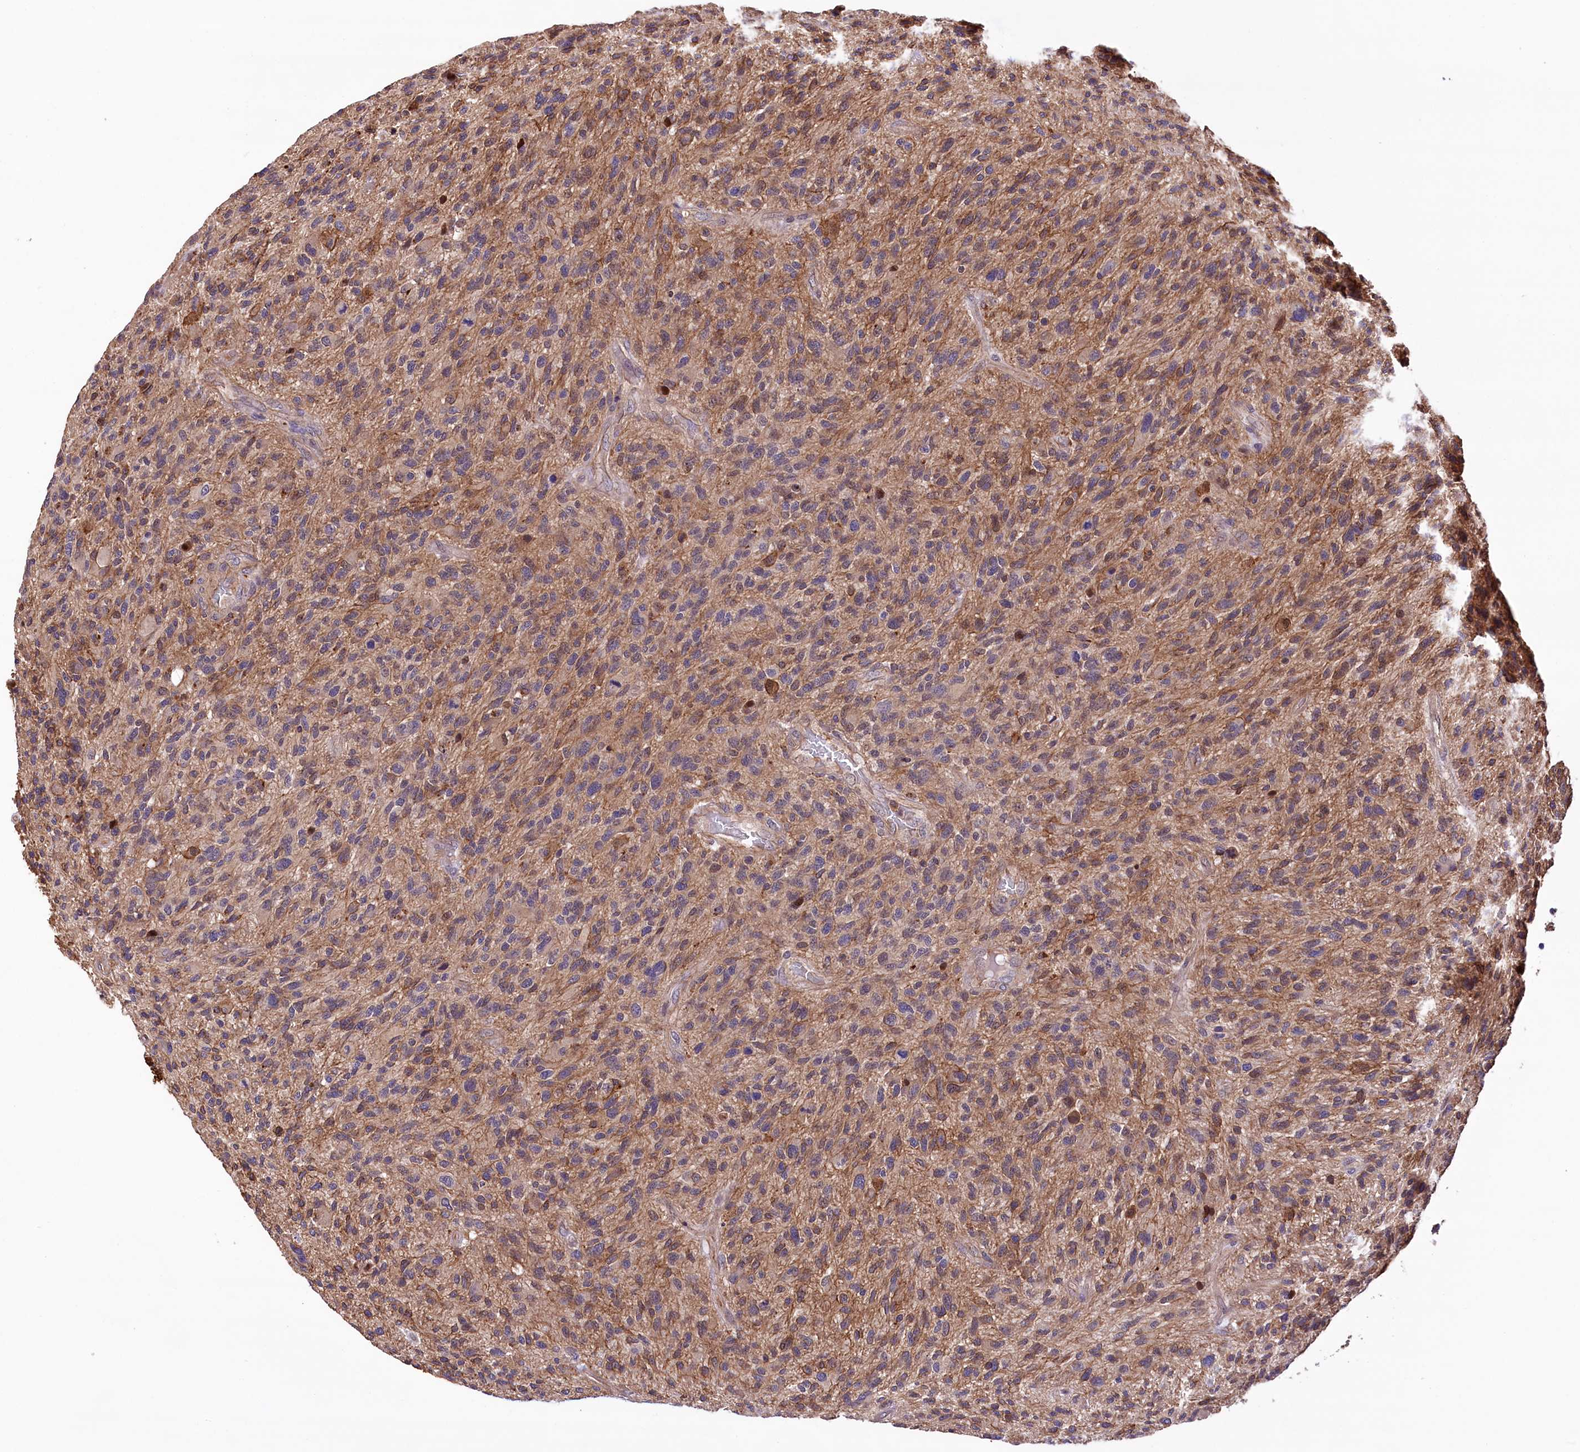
{"staining": {"intensity": "moderate", "quantity": ">75%", "location": "cytoplasmic/membranous"}, "tissue": "glioma", "cell_type": "Tumor cells", "image_type": "cancer", "snomed": [{"axis": "morphology", "description": "Glioma, malignant, High grade"}, {"axis": "topography", "description": "Brain"}], "caption": "Protein staining shows moderate cytoplasmic/membranous staining in approximately >75% of tumor cells in glioma.", "gene": "DPP3", "patient": {"sex": "male", "age": 47}}